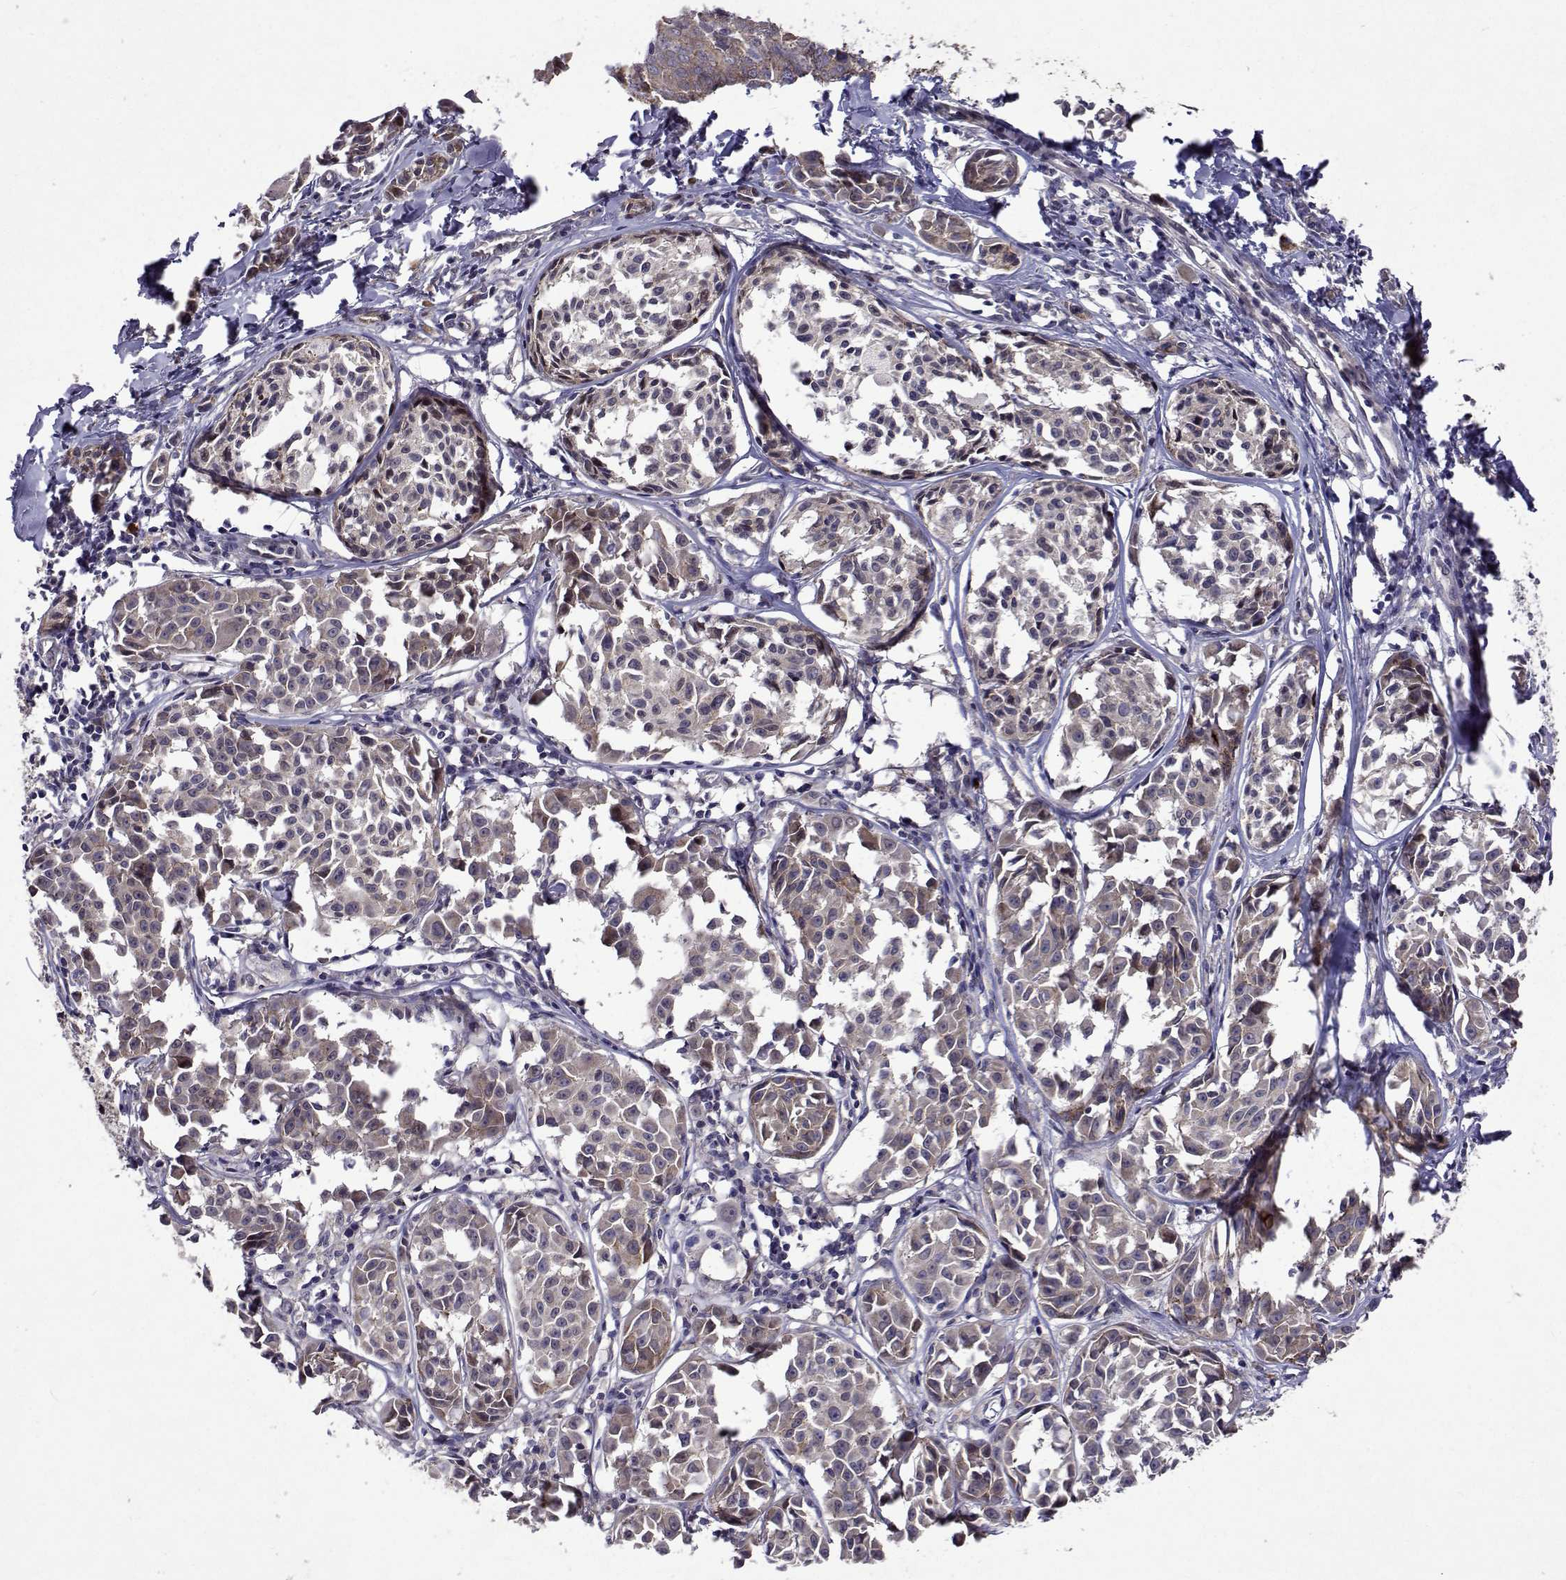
{"staining": {"intensity": "negative", "quantity": "none", "location": "none"}, "tissue": "melanoma", "cell_type": "Tumor cells", "image_type": "cancer", "snomed": [{"axis": "morphology", "description": "Malignant melanoma, NOS"}, {"axis": "topography", "description": "Skin"}], "caption": "Protein analysis of melanoma reveals no significant expression in tumor cells.", "gene": "TARBP2", "patient": {"sex": "male", "age": 51}}